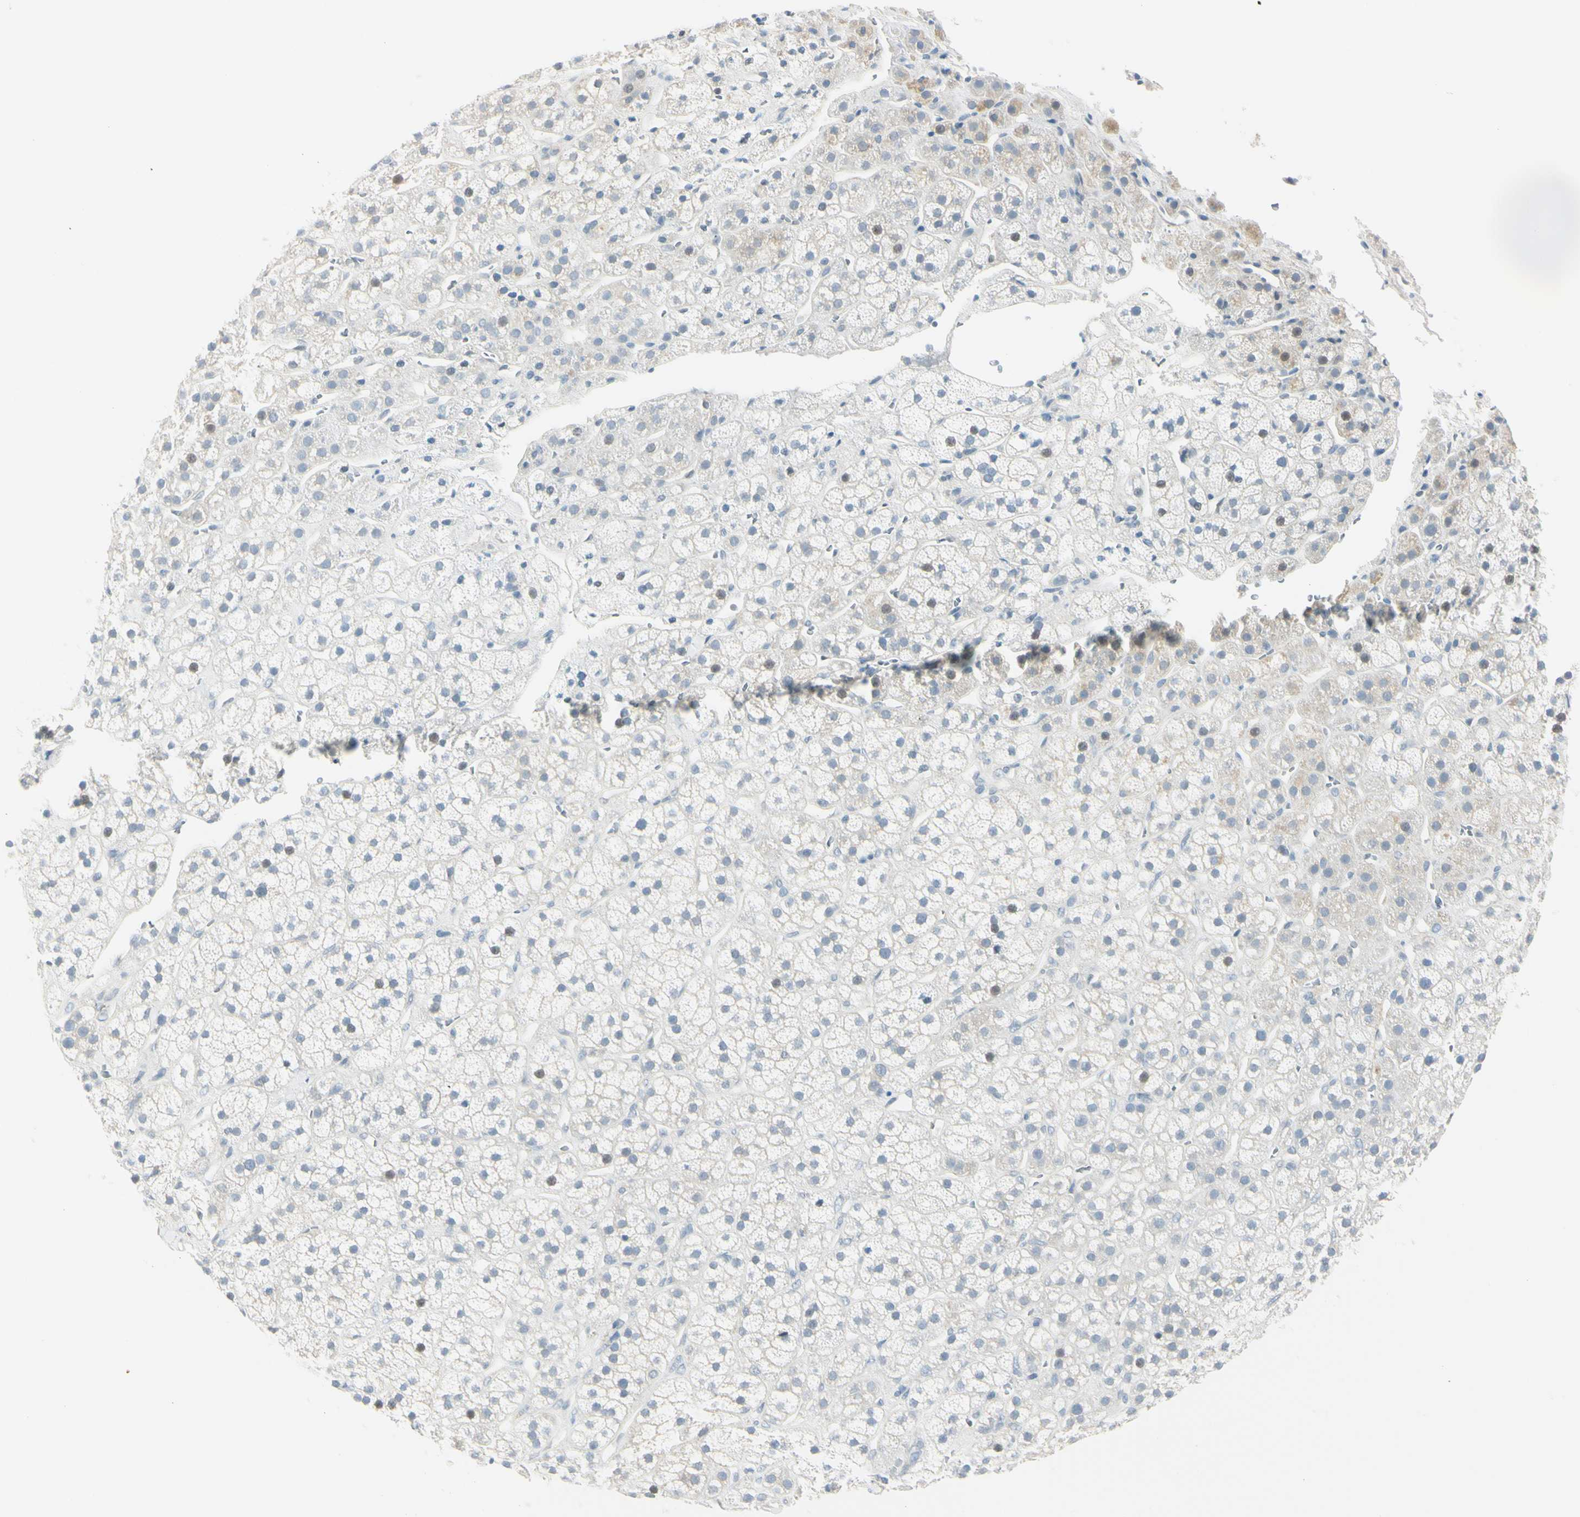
{"staining": {"intensity": "weak", "quantity": "25%-75%", "location": "cytoplasmic/membranous,nuclear"}, "tissue": "adrenal gland", "cell_type": "Glandular cells", "image_type": "normal", "snomed": [{"axis": "morphology", "description": "Normal tissue, NOS"}, {"axis": "topography", "description": "Adrenal gland"}], "caption": "Immunohistochemical staining of unremarkable adrenal gland shows weak cytoplasmic/membranous,nuclear protein staining in approximately 25%-75% of glandular cells. (brown staining indicates protein expression, while blue staining denotes nuclei).", "gene": "ASB9", "patient": {"sex": "male", "age": 56}}